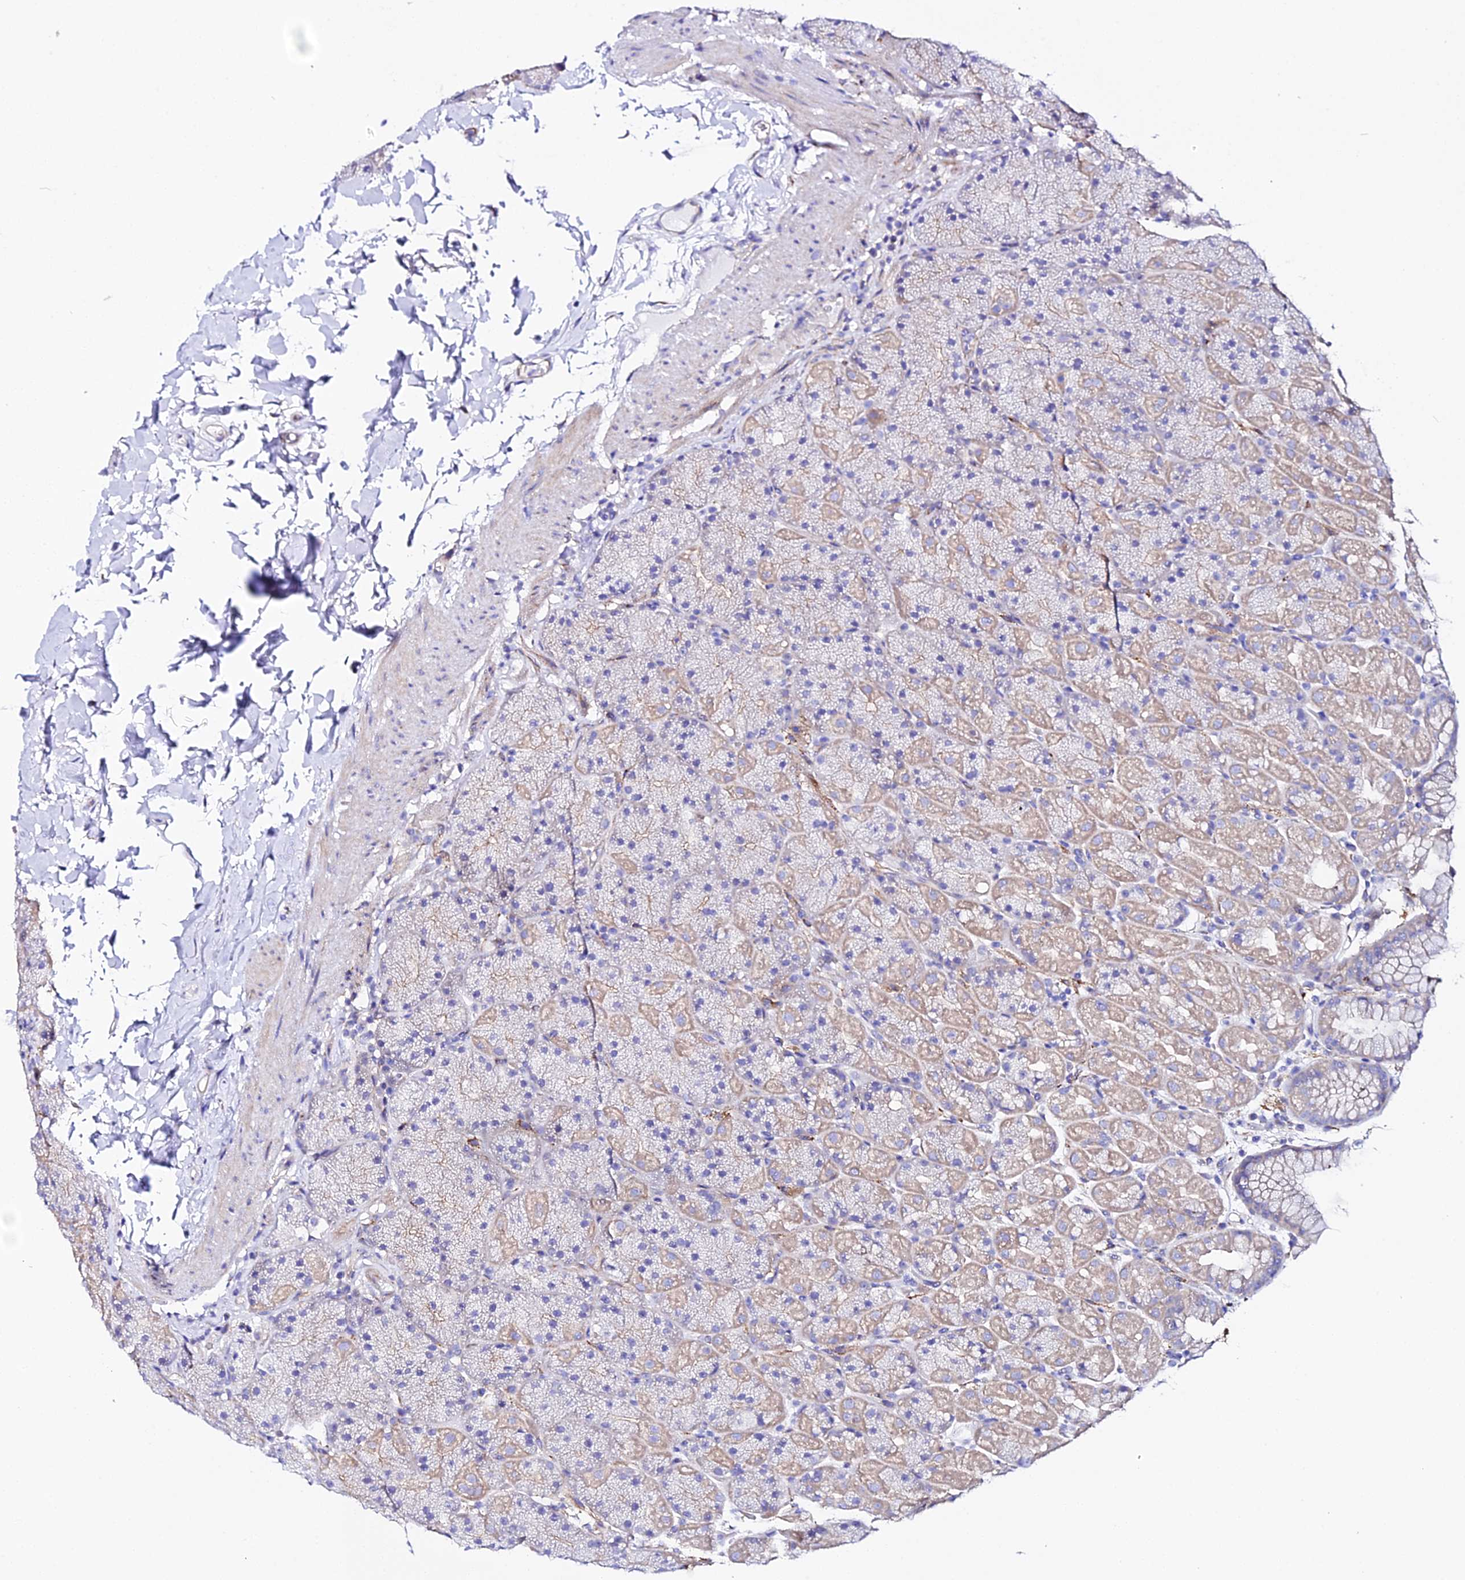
{"staining": {"intensity": "weak", "quantity": "25%-75%", "location": "cytoplasmic/membranous"}, "tissue": "stomach", "cell_type": "Glandular cells", "image_type": "normal", "snomed": [{"axis": "morphology", "description": "Normal tissue, NOS"}, {"axis": "topography", "description": "Stomach, upper"}, {"axis": "topography", "description": "Stomach, lower"}], "caption": "DAB immunohistochemical staining of benign human stomach shows weak cytoplasmic/membranous protein positivity in about 25%-75% of glandular cells. The staining is performed using DAB brown chromogen to label protein expression. The nuclei are counter-stained blue using hematoxylin.", "gene": "CFAP45", "patient": {"sex": "male", "age": 67}}